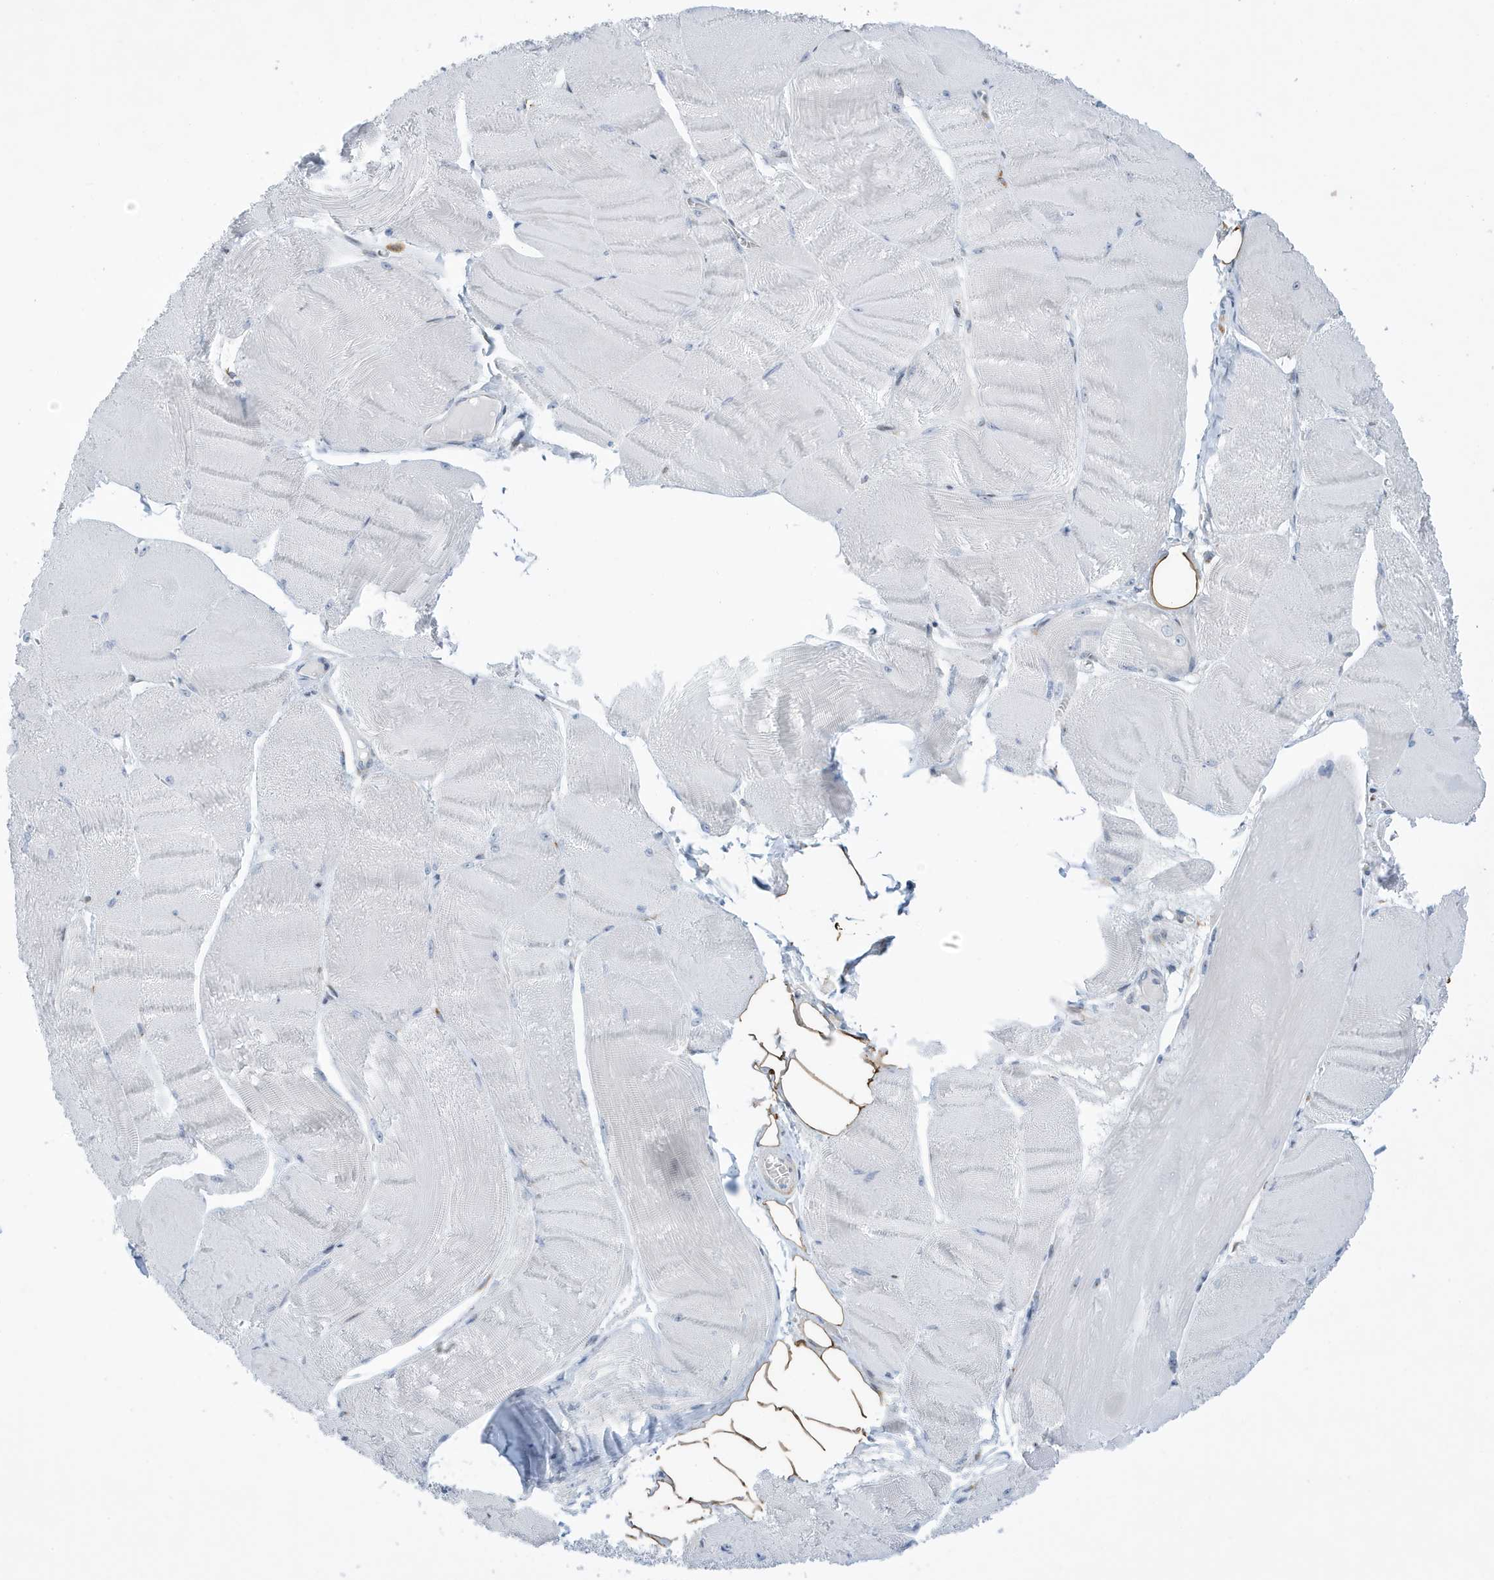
{"staining": {"intensity": "negative", "quantity": "none", "location": "none"}, "tissue": "skeletal muscle", "cell_type": "Myocytes", "image_type": "normal", "snomed": [{"axis": "morphology", "description": "Normal tissue, NOS"}, {"axis": "morphology", "description": "Basal cell carcinoma"}, {"axis": "topography", "description": "Skeletal muscle"}], "caption": "An immunohistochemistry histopathology image of normal skeletal muscle is shown. There is no staining in myocytes of skeletal muscle.", "gene": "SEMA3F", "patient": {"sex": "female", "age": 64}}